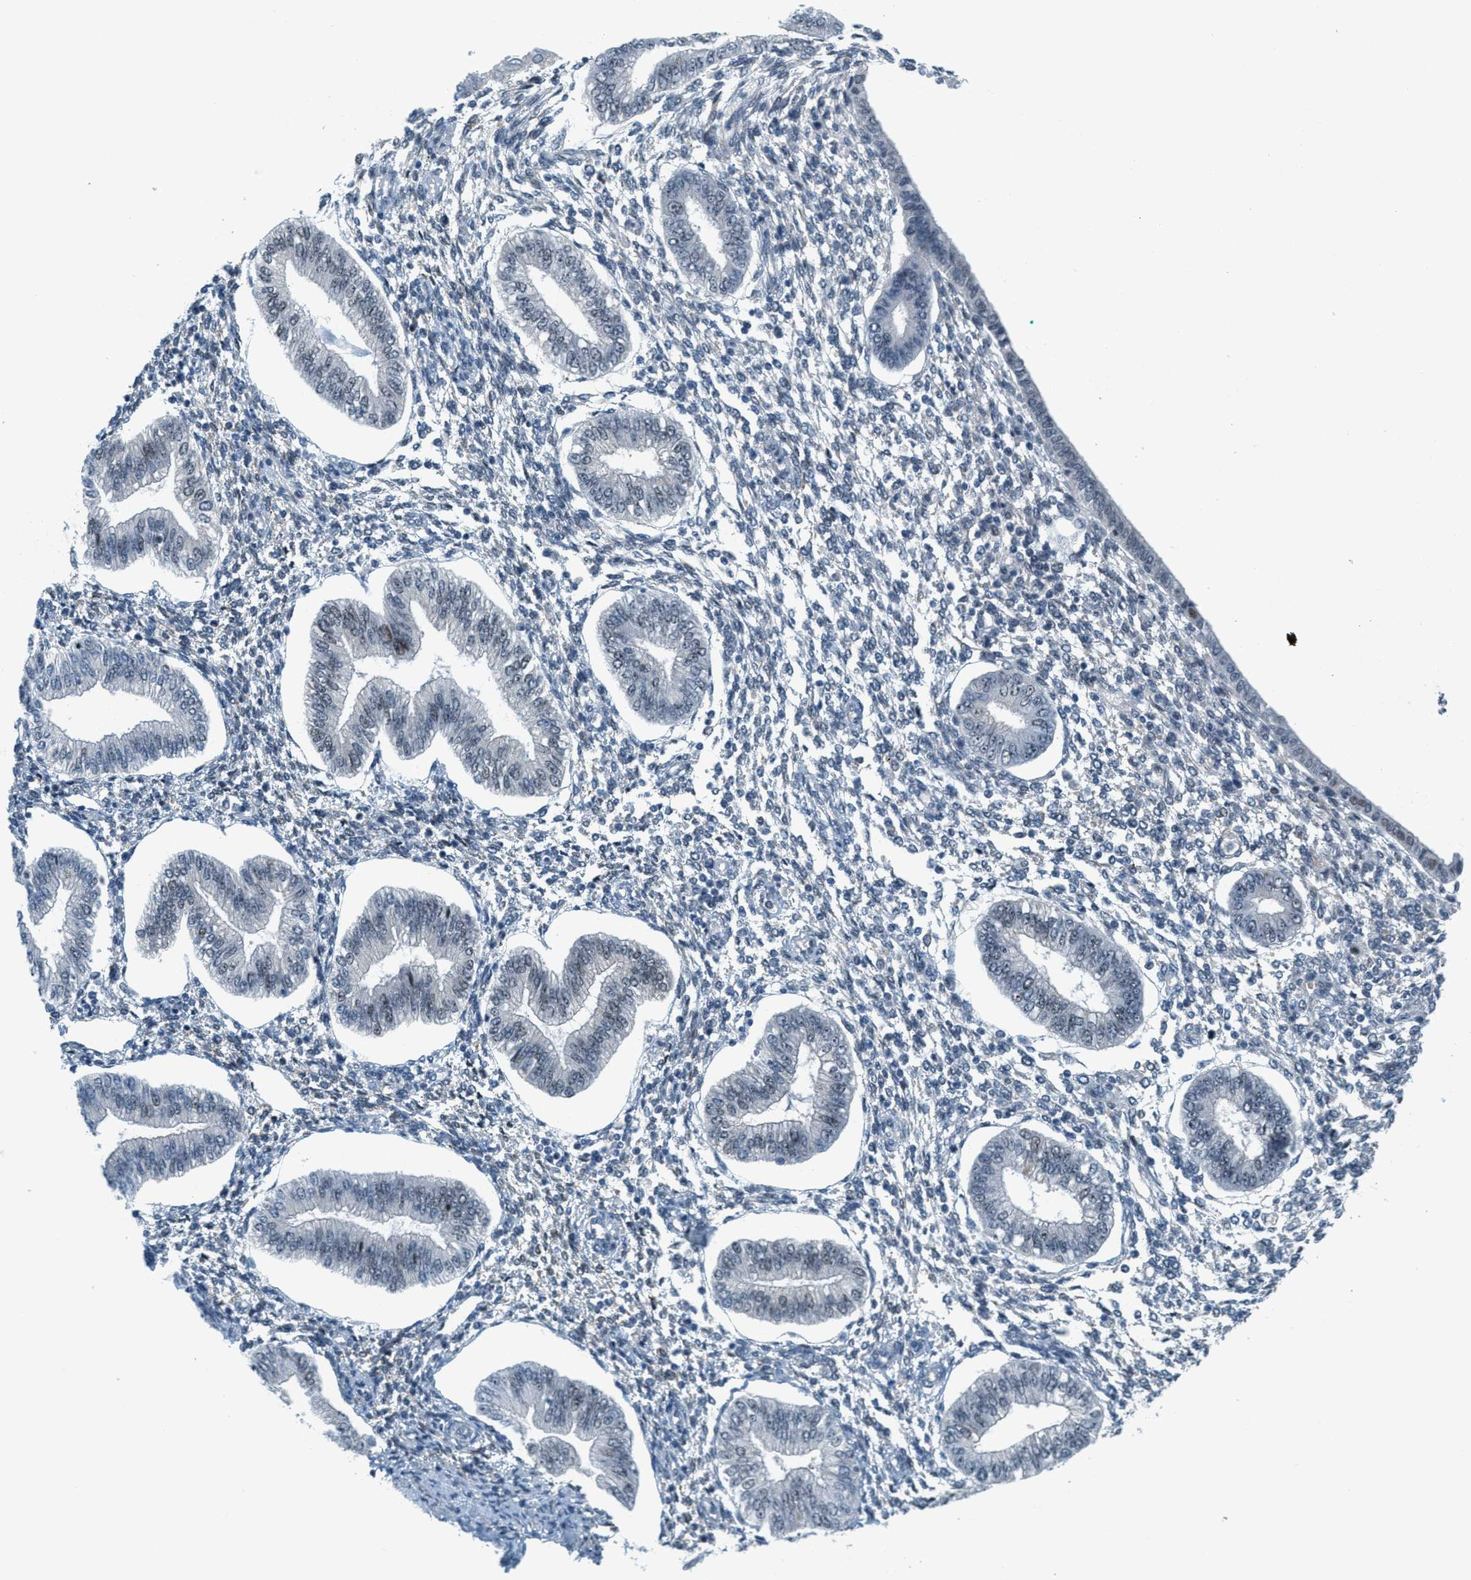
{"staining": {"intensity": "negative", "quantity": "none", "location": "none"}, "tissue": "endometrium", "cell_type": "Cells in endometrial stroma", "image_type": "normal", "snomed": [{"axis": "morphology", "description": "Normal tissue, NOS"}, {"axis": "topography", "description": "Endometrium"}], "caption": "Unremarkable endometrium was stained to show a protein in brown. There is no significant staining in cells in endometrial stroma. Brightfield microscopy of immunohistochemistry (IHC) stained with DAB (brown) and hematoxylin (blue), captured at high magnification.", "gene": "ZDHHC23", "patient": {"sex": "female", "age": 50}}